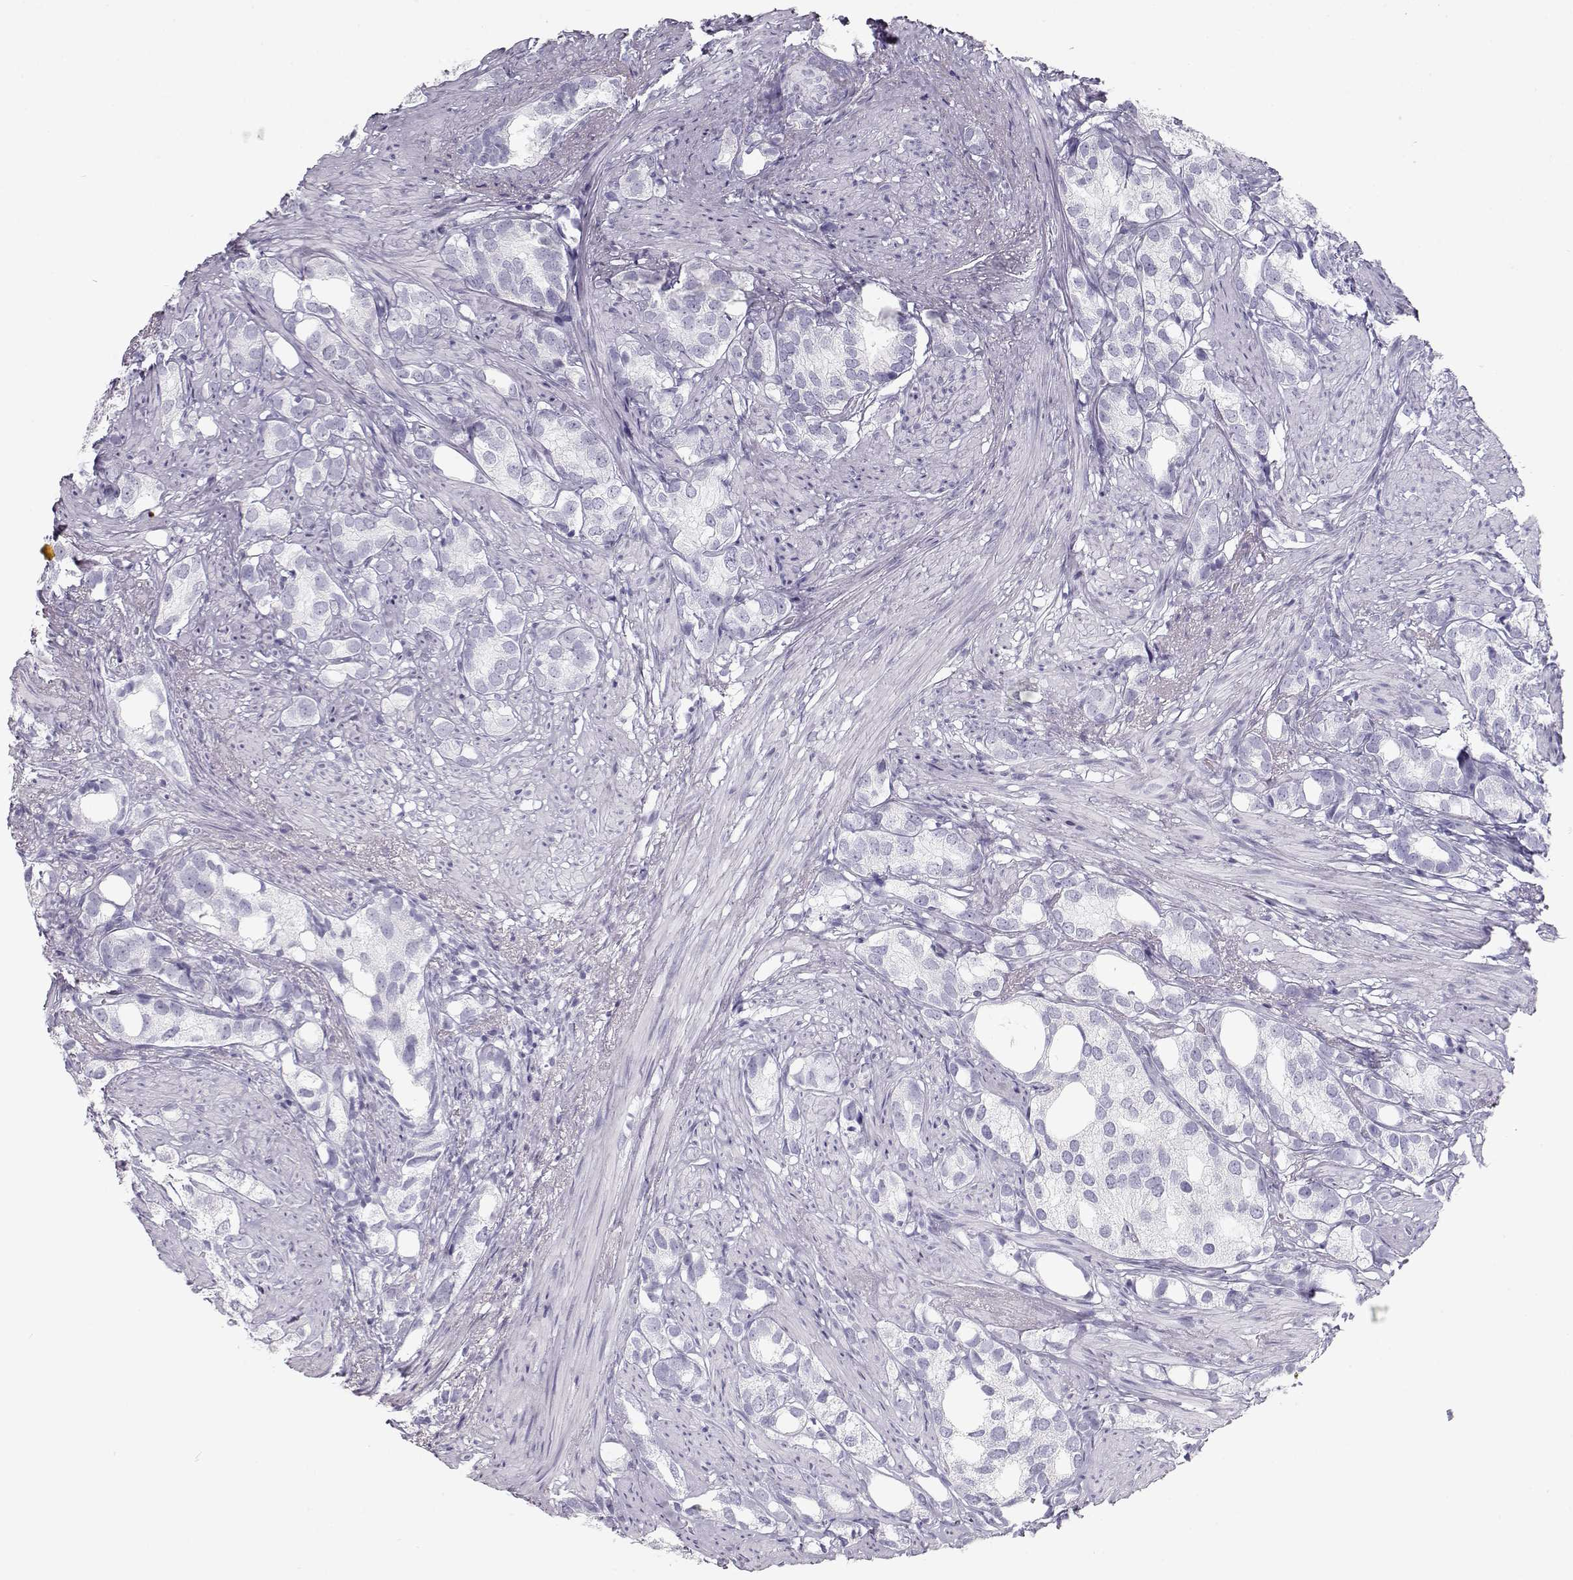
{"staining": {"intensity": "negative", "quantity": "none", "location": "none"}, "tissue": "prostate cancer", "cell_type": "Tumor cells", "image_type": "cancer", "snomed": [{"axis": "morphology", "description": "Adenocarcinoma, High grade"}, {"axis": "topography", "description": "Prostate"}], "caption": "Immunohistochemistry (IHC) of human high-grade adenocarcinoma (prostate) reveals no positivity in tumor cells.", "gene": "TKTL1", "patient": {"sex": "male", "age": 82}}